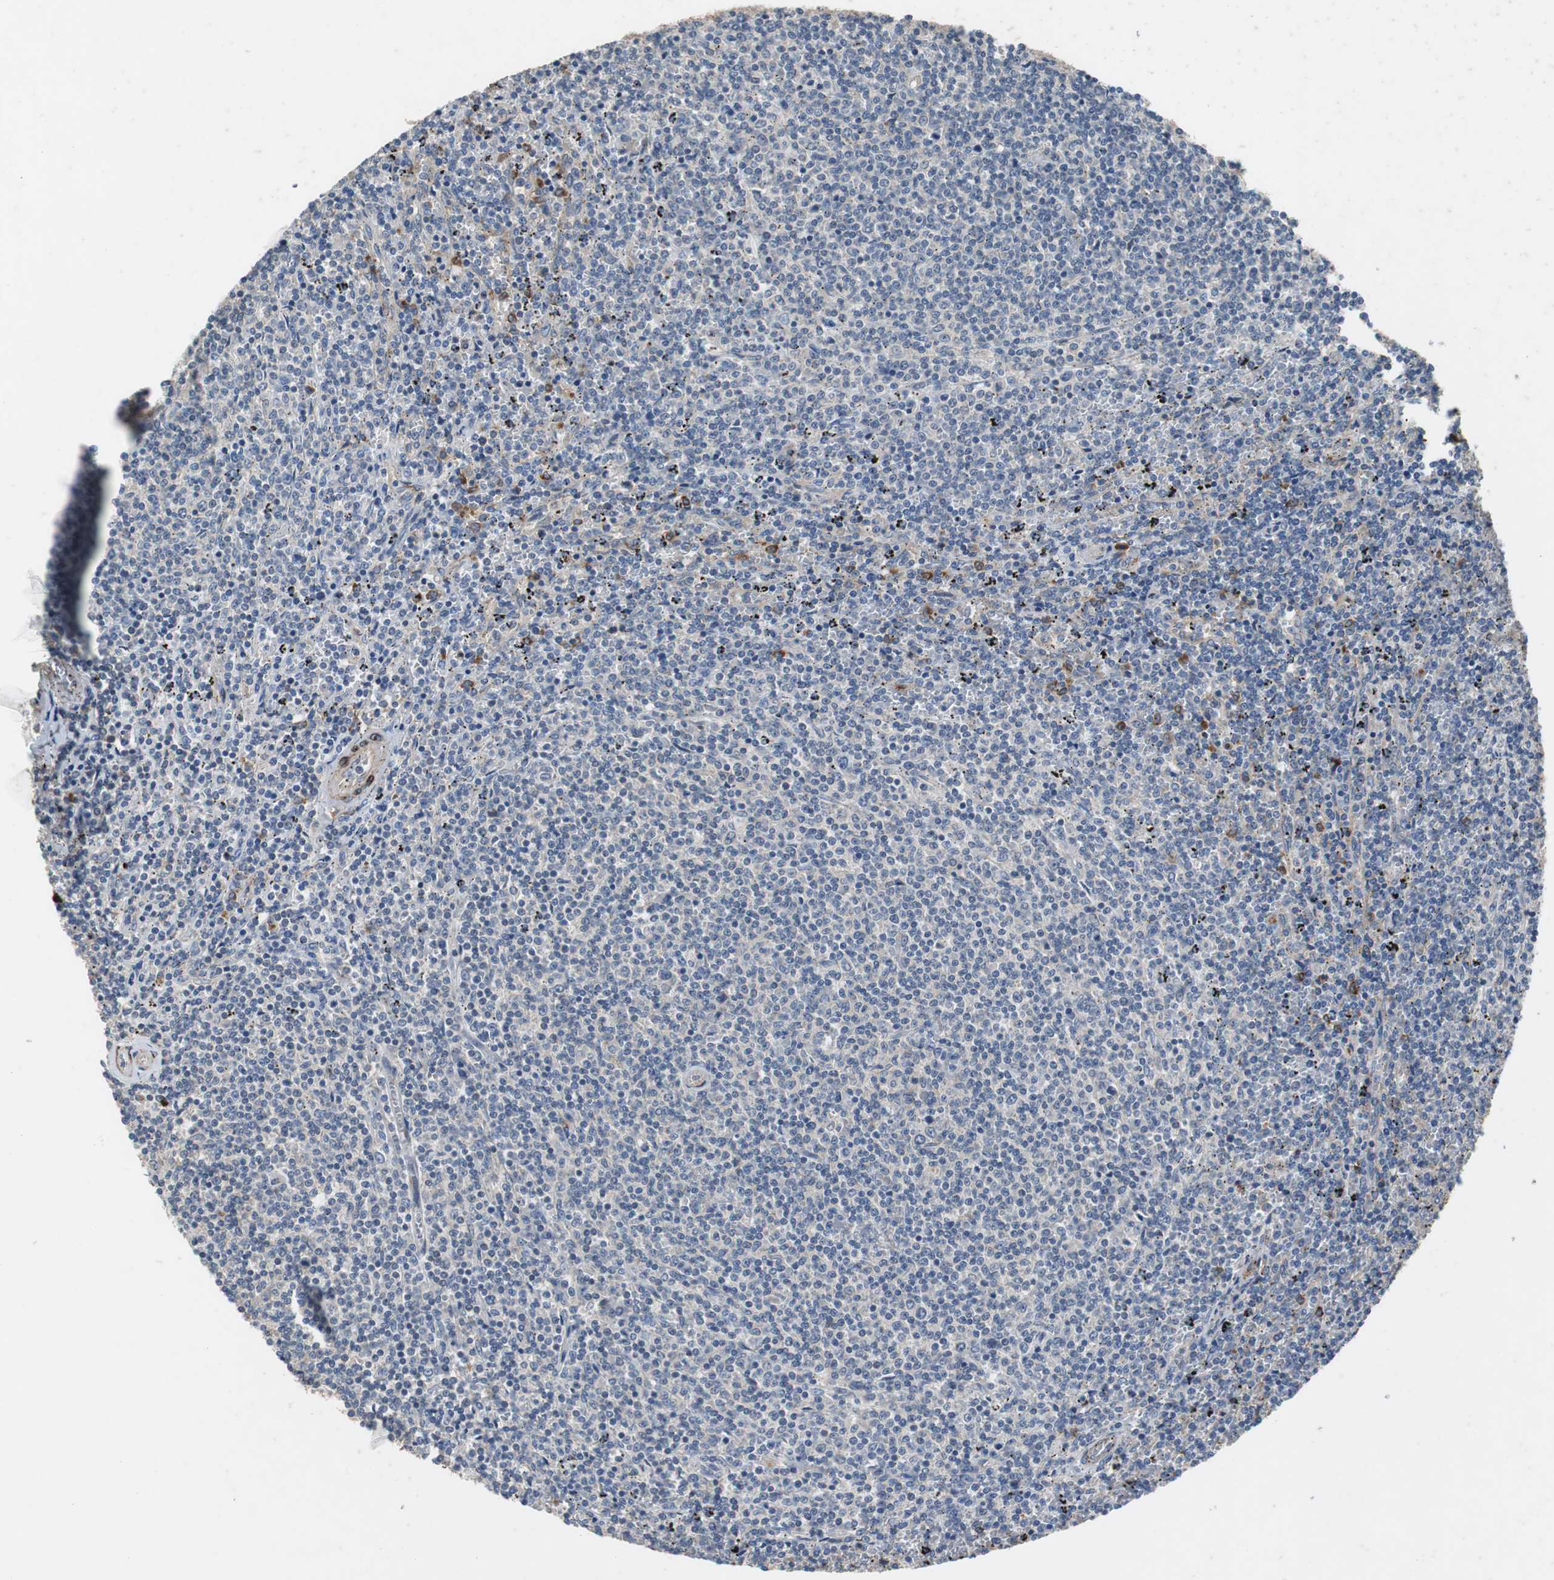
{"staining": {"intensity": "negative", "quantity": "none", "location": "none"}, "tissue": "lymphoma", "cell_type": "Tumor cells", "image_type": "cancer", "snomed": [{"axis": "morphology", "description": "Malignant lymphoma, non-Hodgkin's type, Low grade"}, {"axis": "topography", "description": "Spleen"}], "caption": "DAB immunohistochemical staining of lymphoma demonstrates no significant staining in tumor cells.", "gene": "SORT1", "patient": {"sex": "female", "age": 50}}